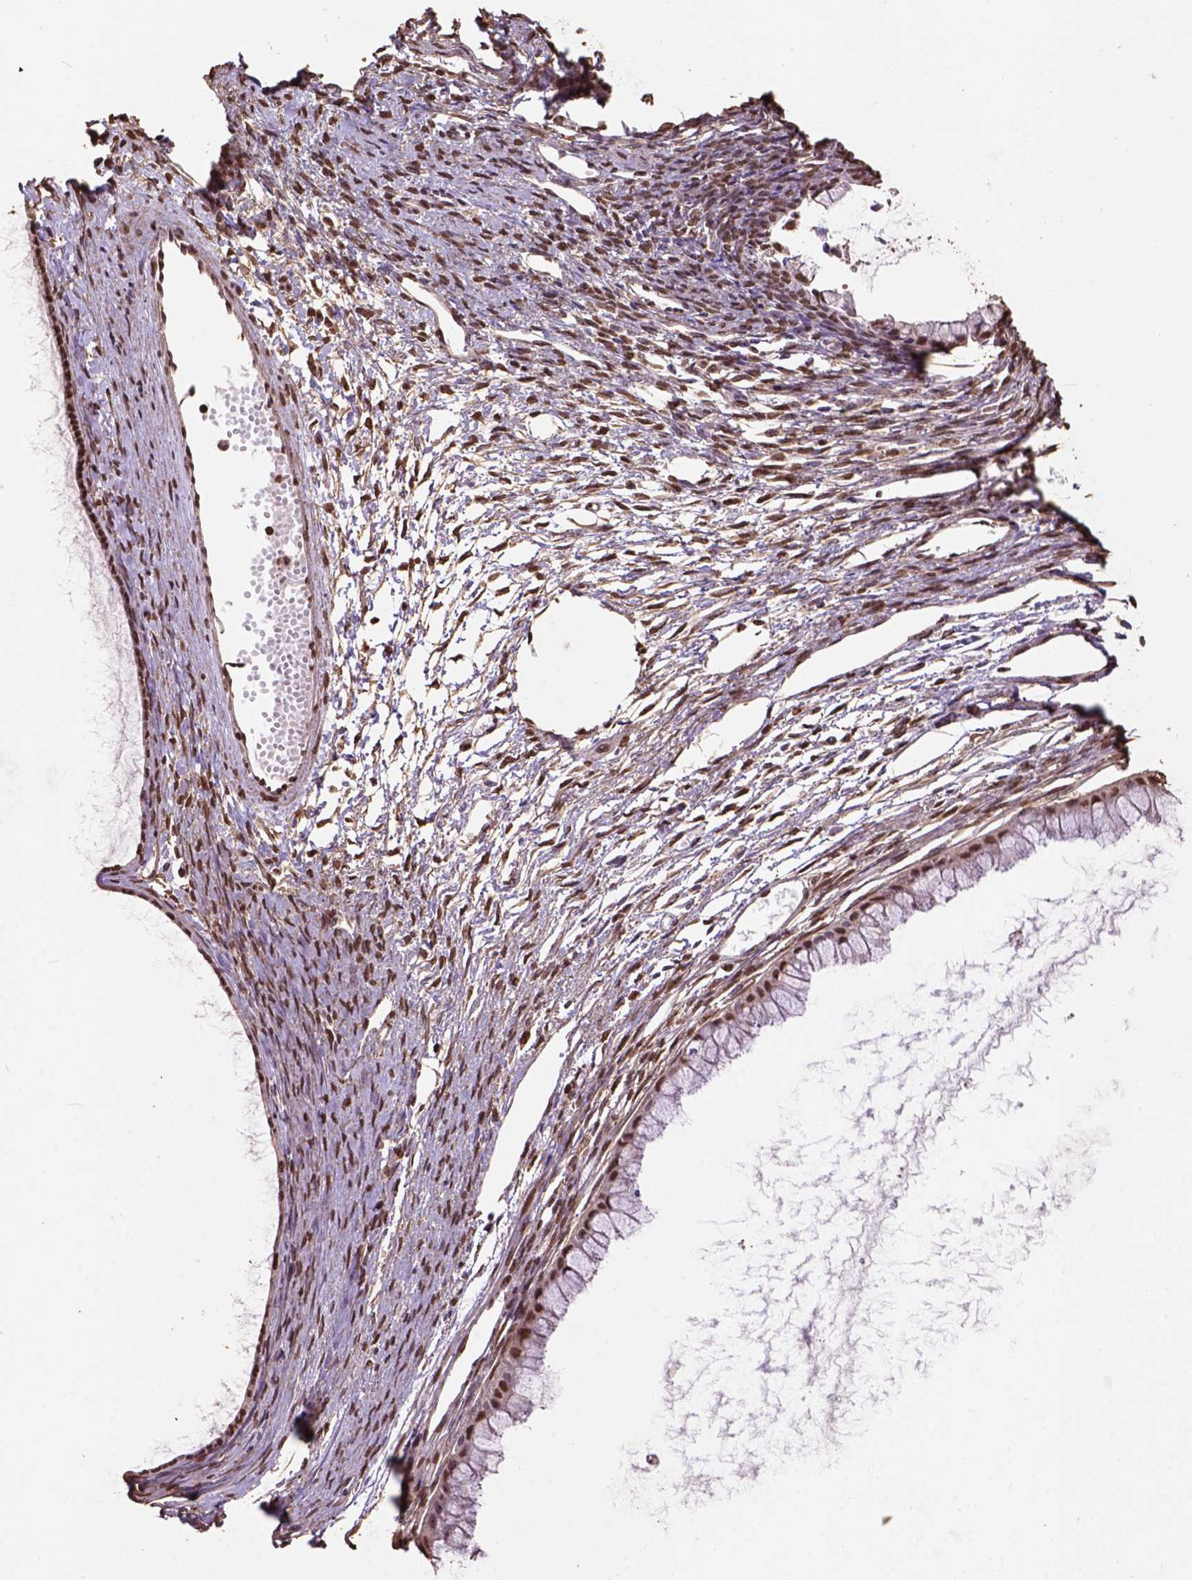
{"staining": {"intensity": "moderate", "quantity": ">75%", "location": "cytoplasmic/membranous"}, "tissue": "ovarian cancer", "cell_type": "Tumor cells", "image_type": "cancer", "snomed": [{"axis": "morphology", "description": "Cystadenocarcinoma, mucinous, NOS"}, {"axis": "topography", "description": "Ovary"}], "caption": "Brown immunohistochemical staining in ovarian mucinous cystadenocarcinoma demonstrates moderate cytoplasmic/membranous expression in about >75% of tumor cells.", "gene": "CSTF2T", "patient": {"sex": "female", "age": 41}}